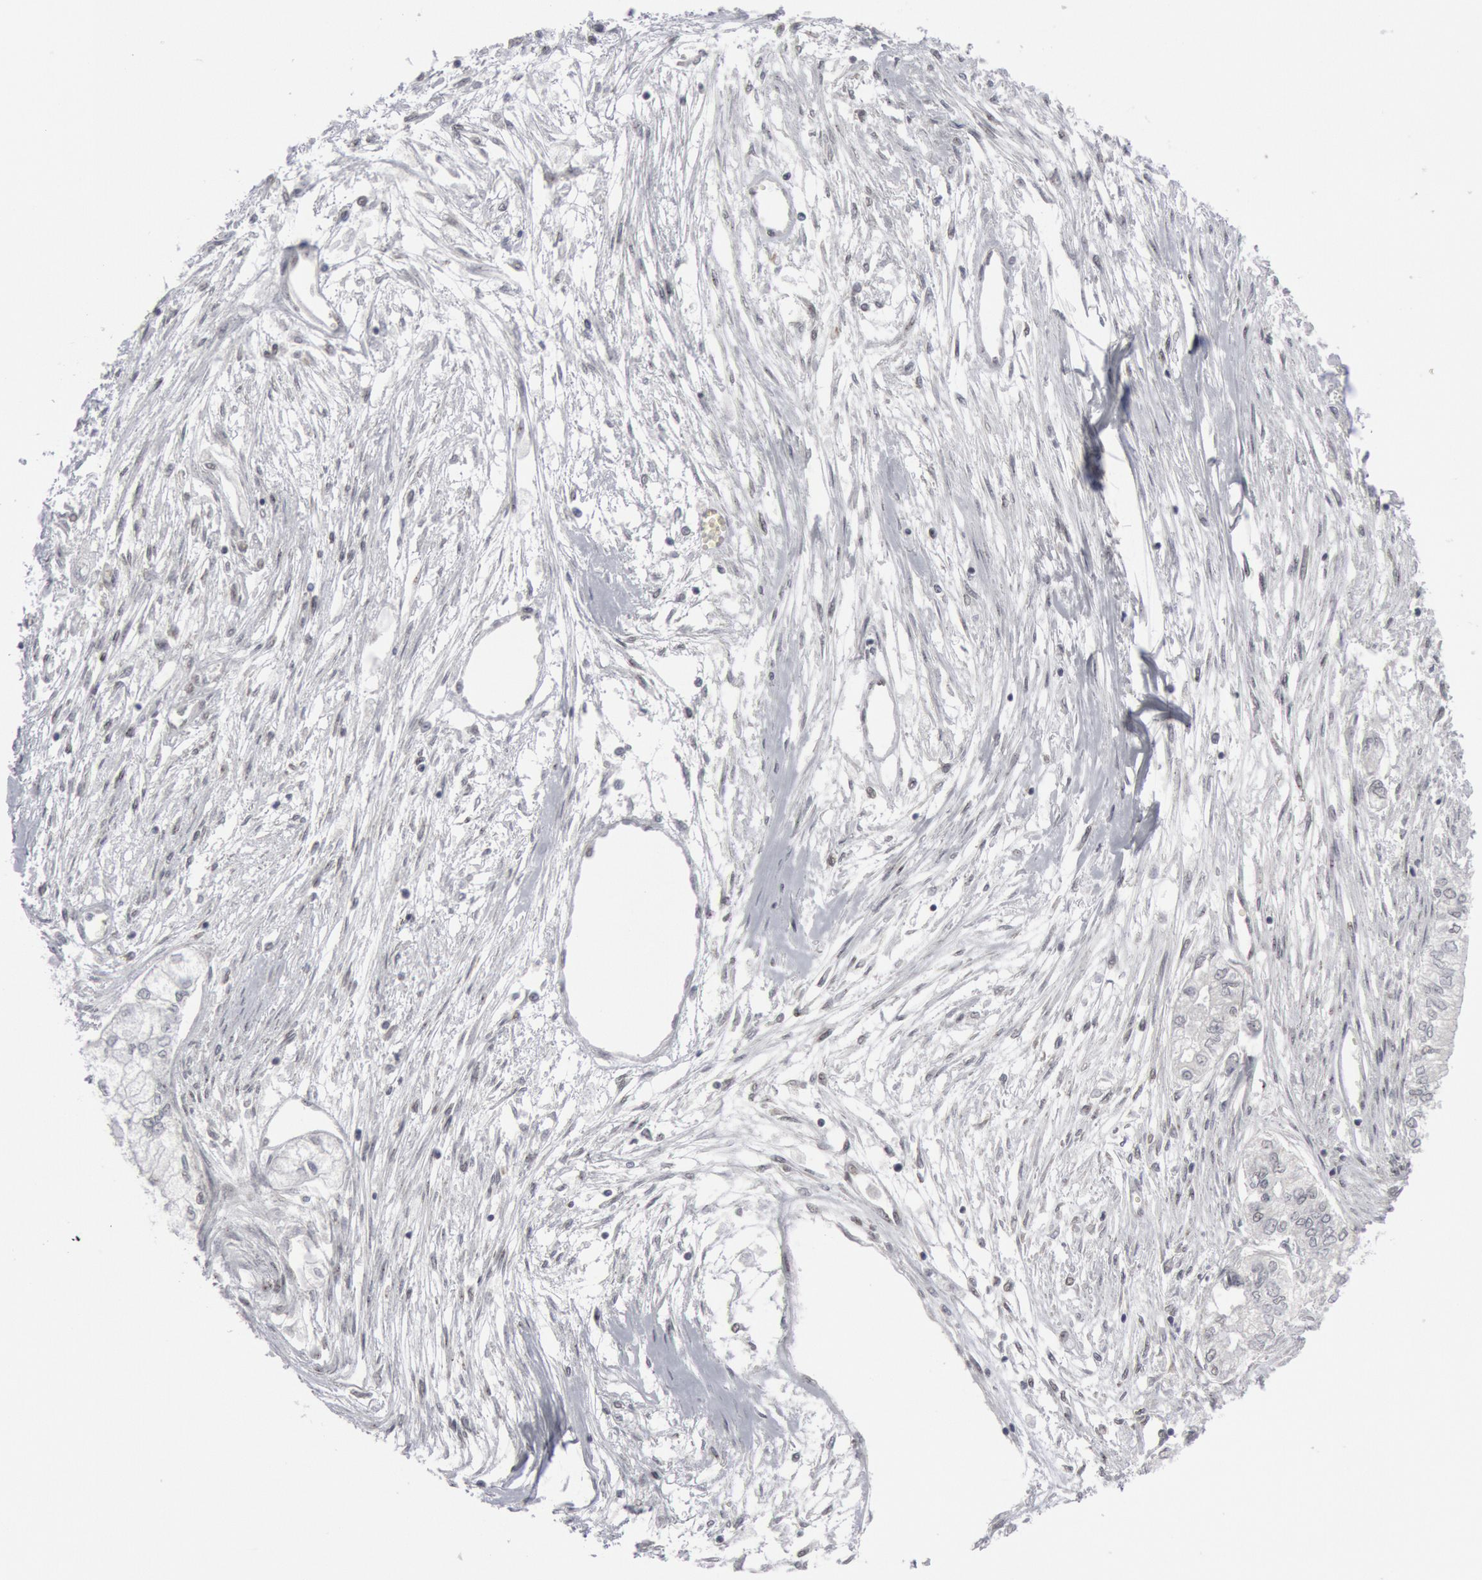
{"staining": {"intensity": "negative", "quantity": "none", "location": "none"}, "tissue": "pancreatic cancer", "cell_type": "Tumor cells", "image_type": "cancer", "snomed": [{"axis": "morphology", "description": "Adenocarcinoma, NOS"}, {"axis": "topography", "description": "Pancreas"}], "caption": "Tumor cells show no significant protein positivity in adenocarcinoma (pancreatic).", "gene": "CASP9", "patient": {"sex": "male", "age": 79}}